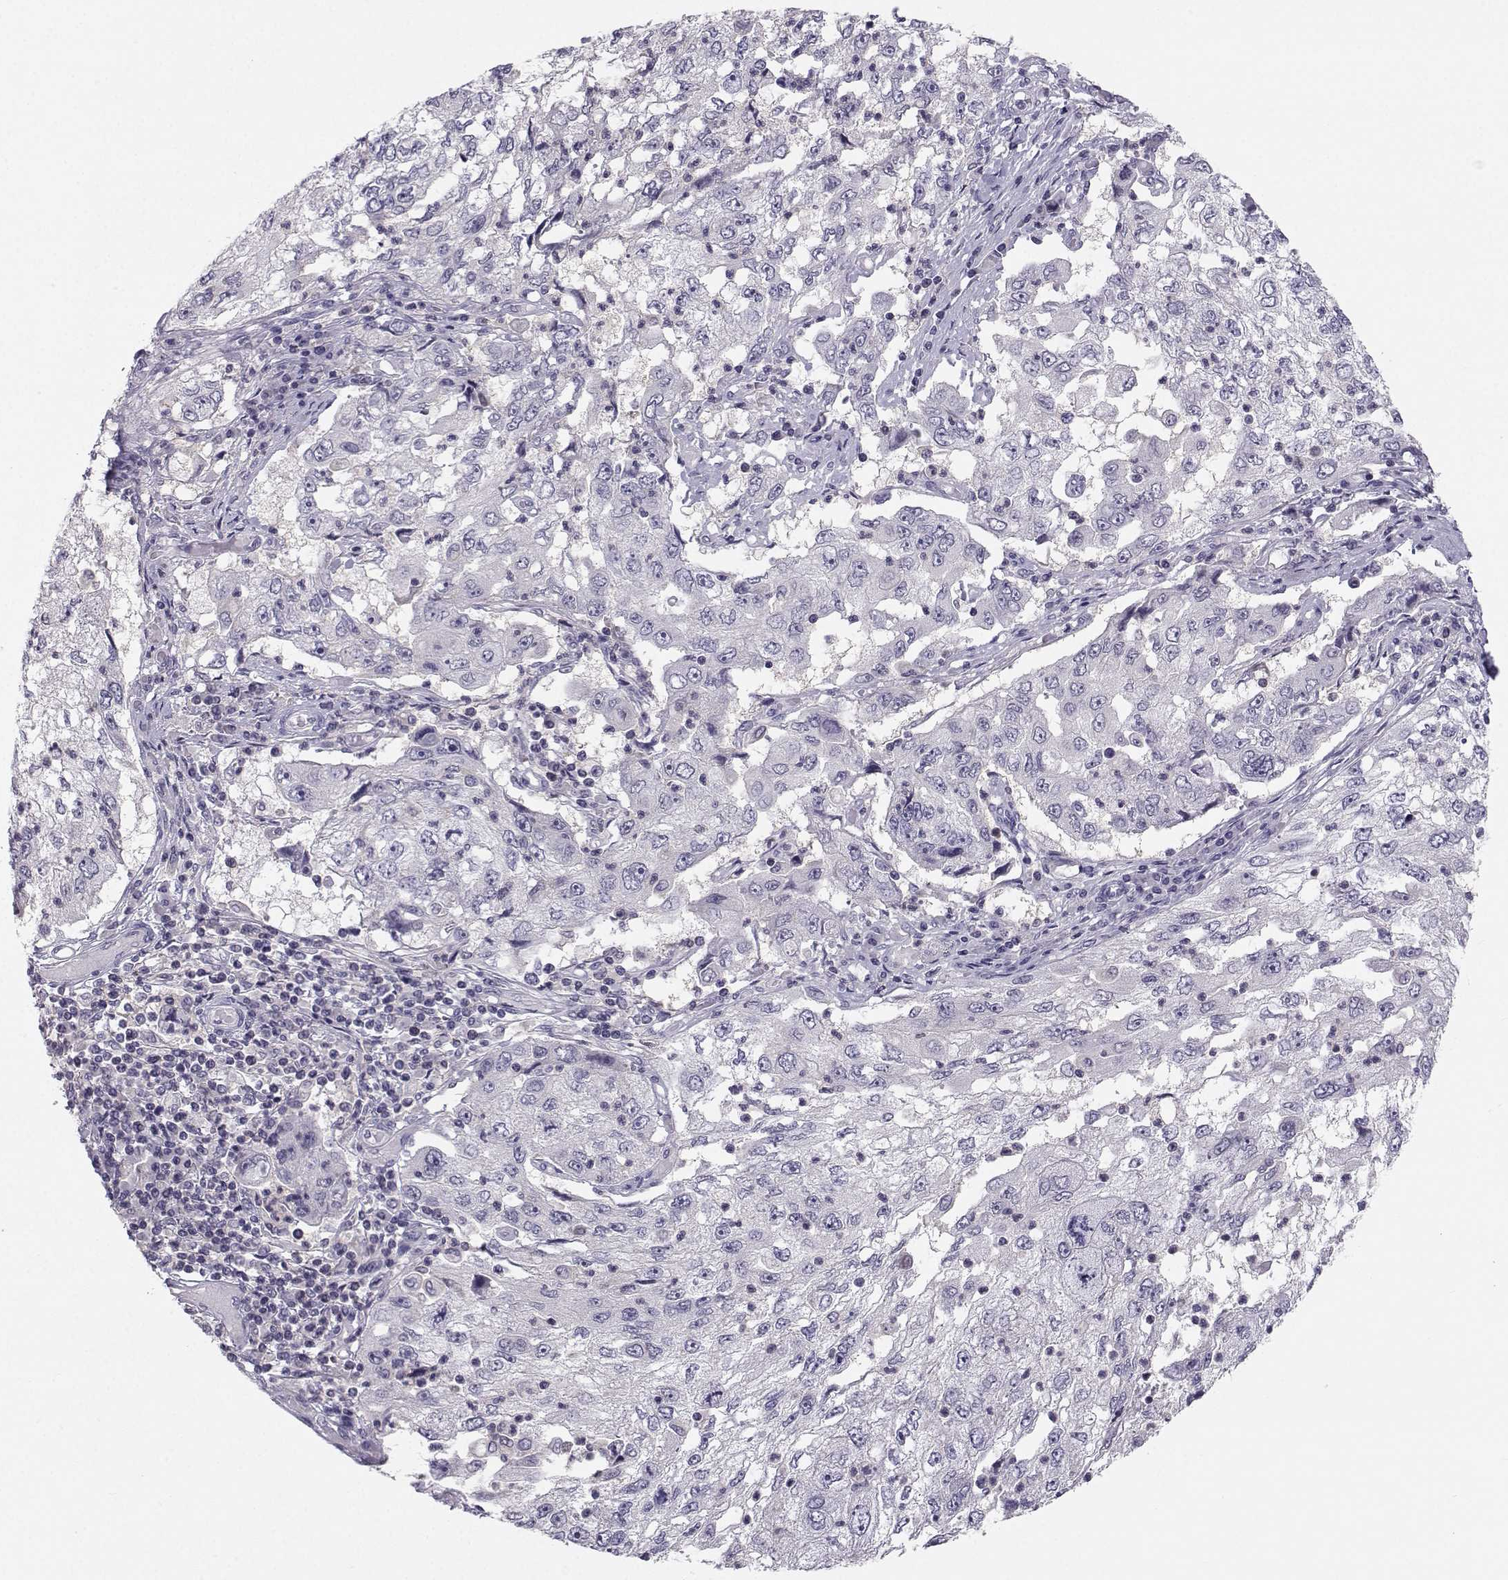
{"staining": {"intensity": "negative", "quantity": "none", "location": "none"}, "tissue": "cervical cancer", "cell_type": "Tumor cells", "image_type": "cancer", "snomed": [{"axis": "morphology", "description": "Squamous cell carcinoma, NOS"}, {"axis": "topography", "description": "Cervix"}], "caption": "Immunohistochemistry of human cervical squamous cell carcinoma demonstrates no expression in tumor cells.", "gene": "MROH7", "patient": {"sex": "female", "age": 36}}